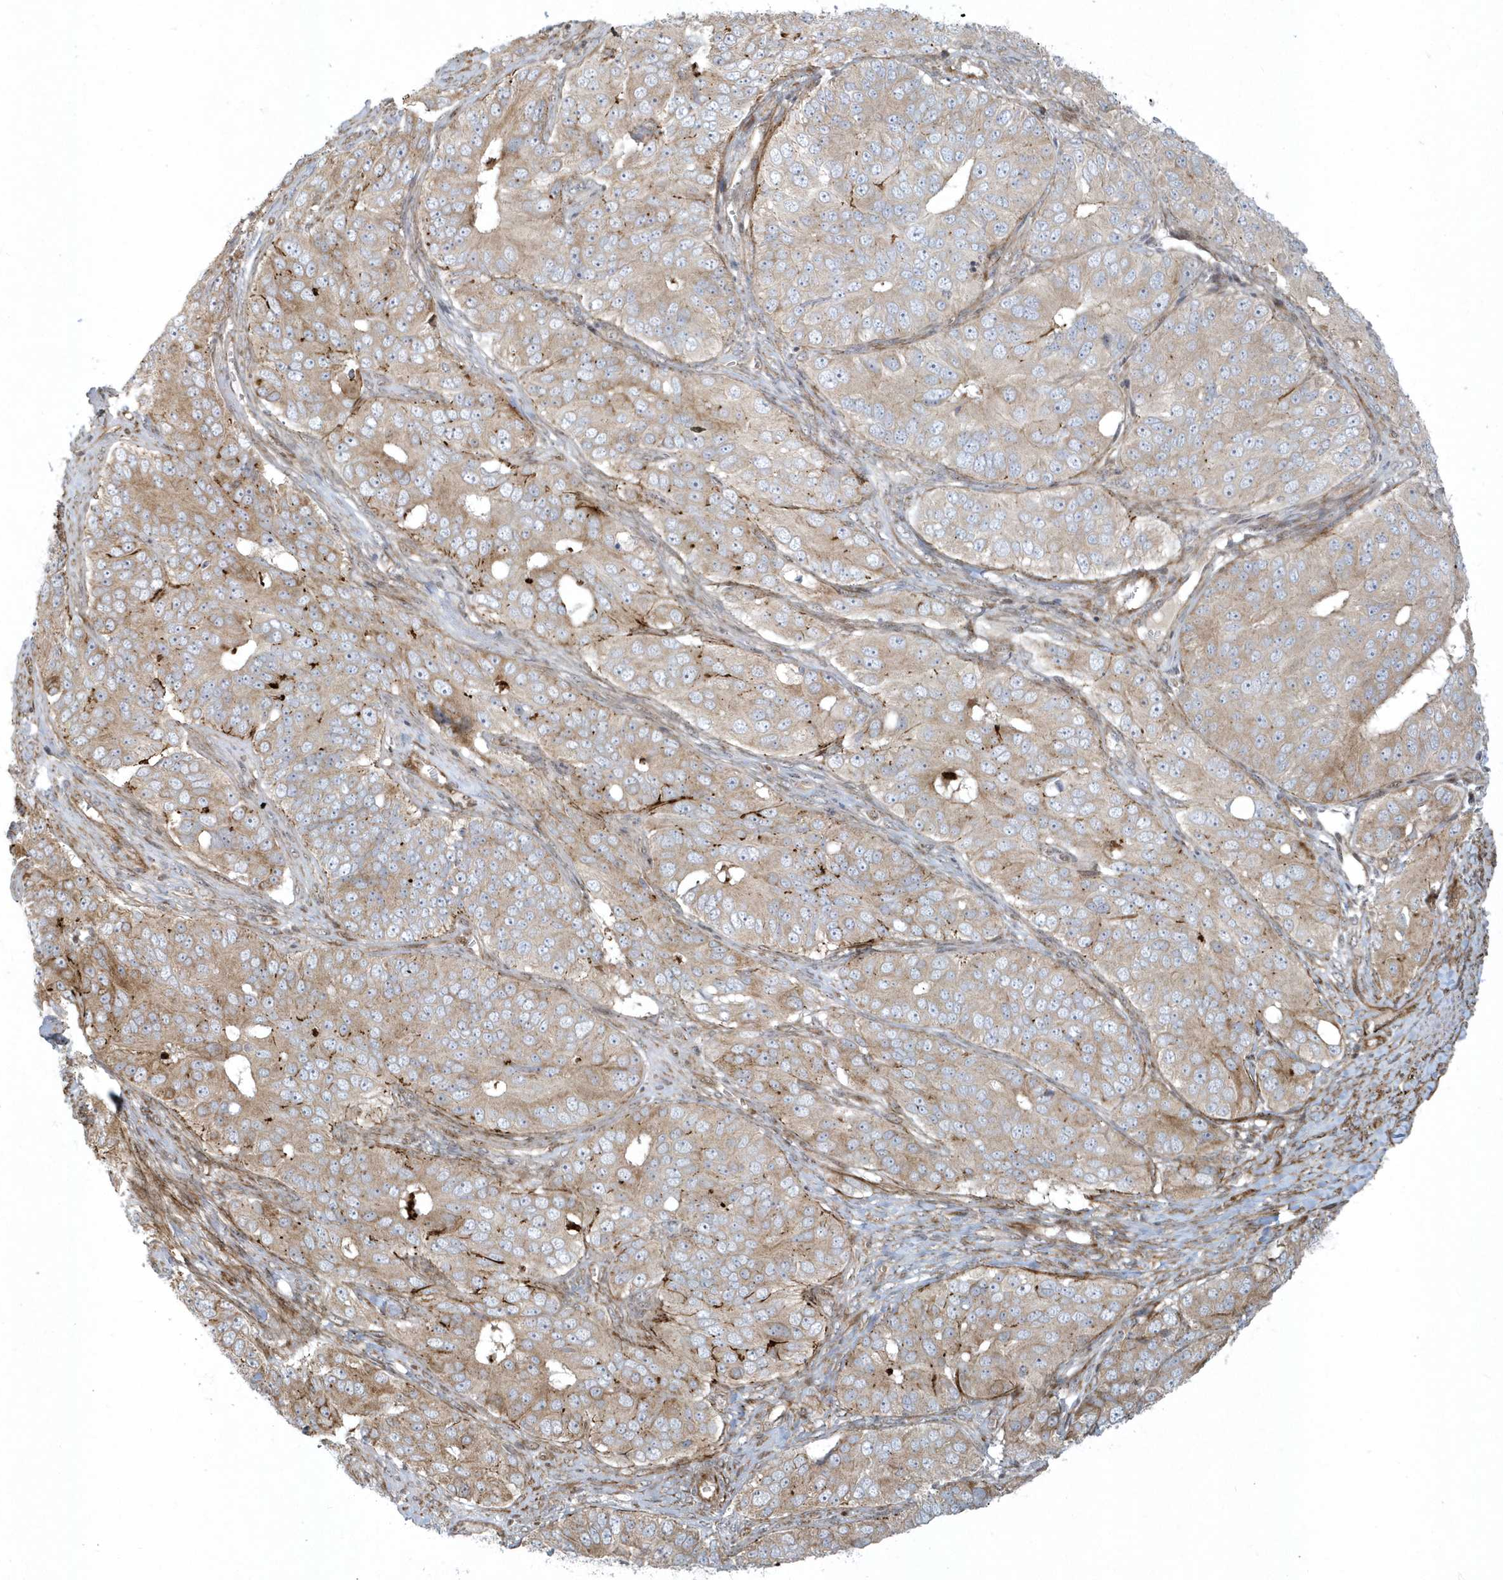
{"staining": {"intensity": "weak", "quantity": ">75%", "location": "cytoplasmic/membranous"}, "tissue": "ovarian cancer", "cell_type": "Tumor cells", "image_type": "cancer", "snomed": [{"axis": "morphology", "description": "Carcinoma, endometroid"}, {"axis": "topography", "description": "Ovary"}], "caption": "Immunohistochemistry staining of ovarian endometroid carcinoma, which shows low levels of weak cytoplasmic/membranous positivity in approximately >75% of tumor cells indicating weak cytoplasmic/membranous protein positivity. The staining was performed using DAB (brown) for protein detection and nuclei were counterstained in hematoxylin (blue).", "gene": "MASP2", "patient": {"sex": "female", "age": 51}}